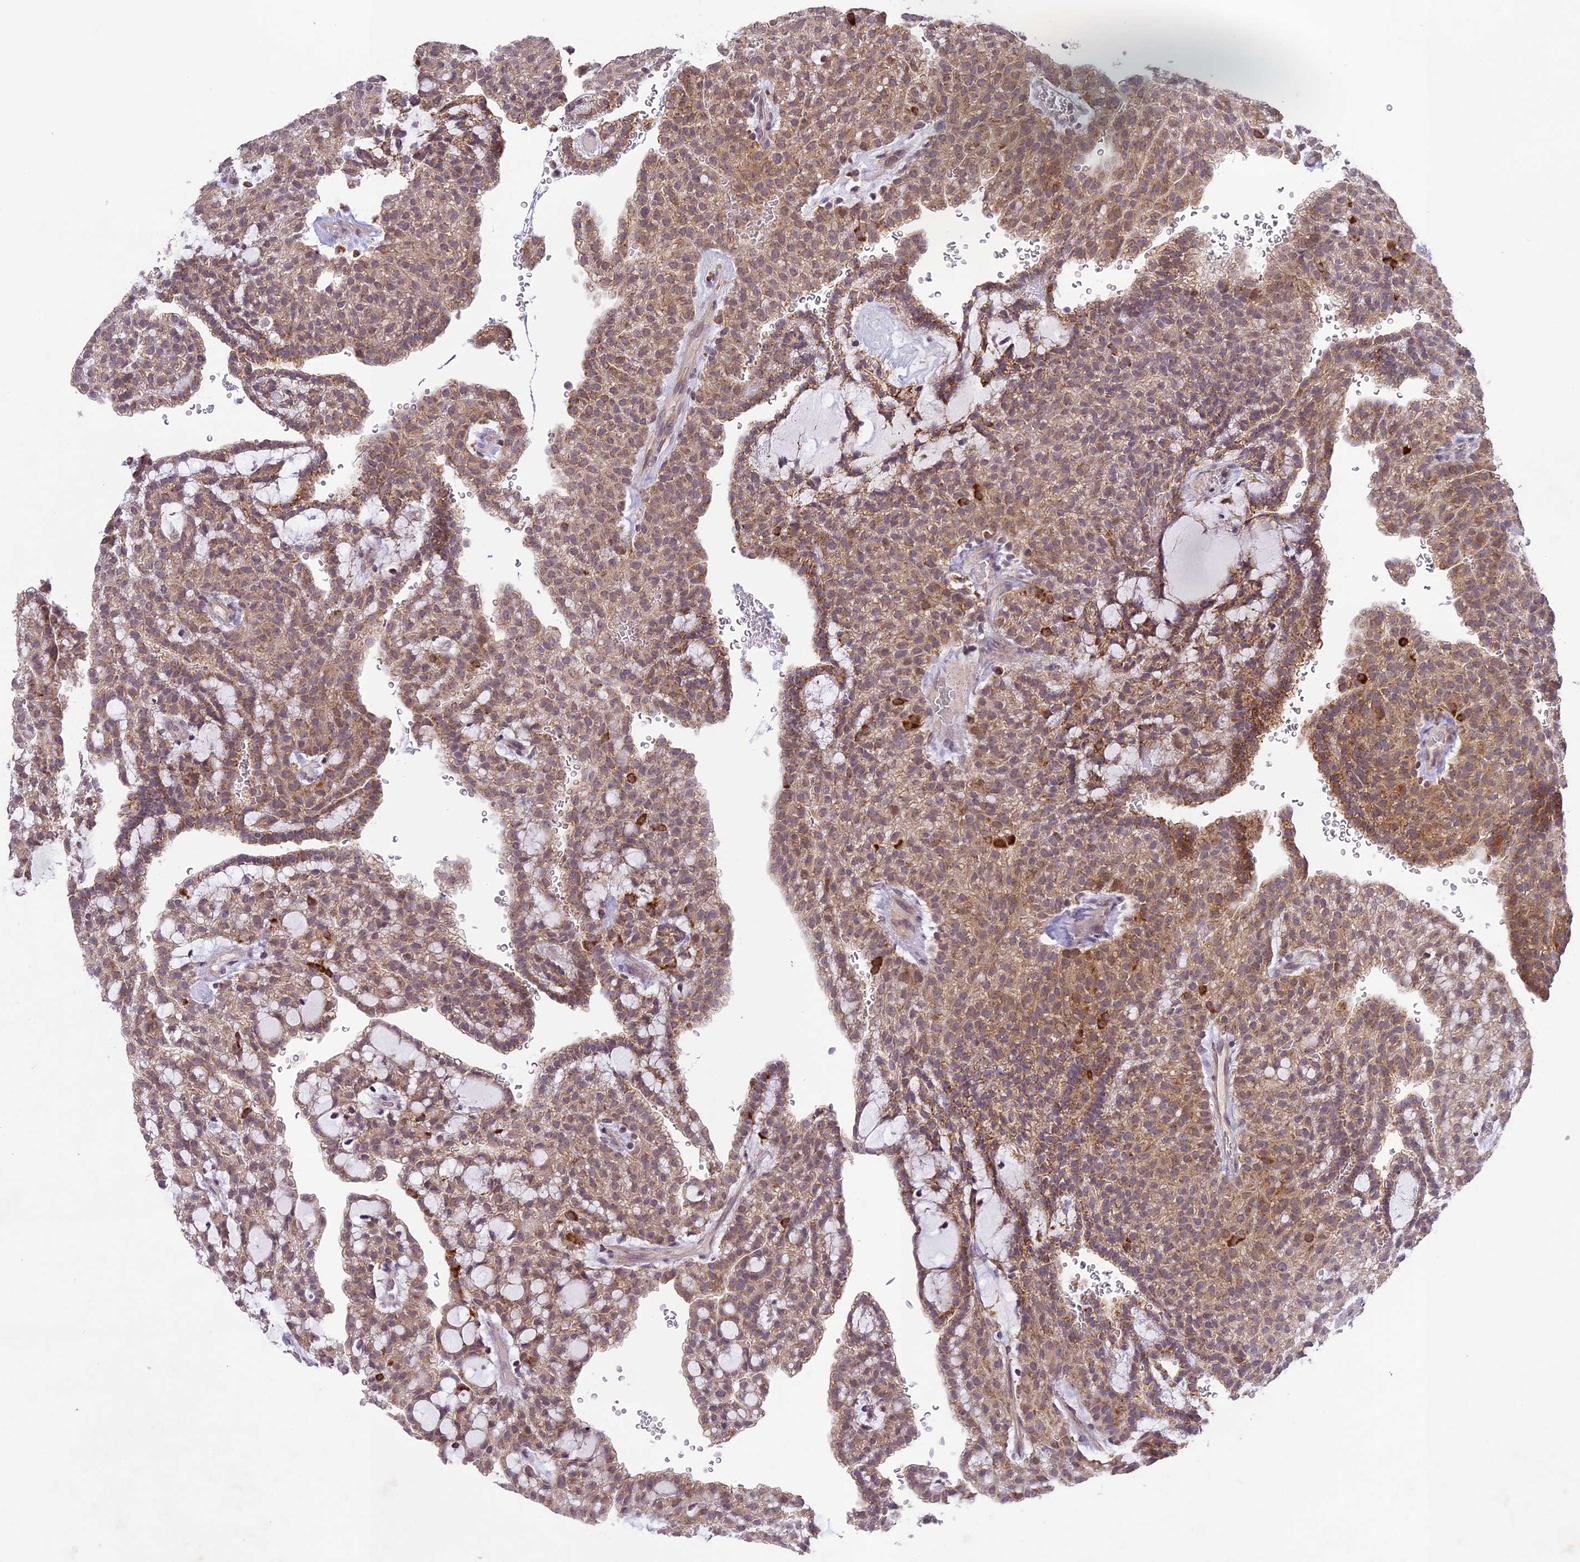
{"staining": {"intensity": "moderate", "quantity": "25%-75%", "location": "cytoplasmic/membranous"}, "tissue": "renal cancer", "cell_type": "Tumor cells", "image_type": "cancer", "snomed": [{"axis": "morphology", "description": "Adenocarcinoma, NOS"}, {"axis": "topography", "description": "Kidney"}], "caption": "Protein expression analysis of renal cancer (adenocarcinoma) shows moderate cytoplasmic/membranous expression in about 25%-75% of tumor cells. (DAB (3,3'-diaminobenzidine) IHC with brightfield microscopy, high magnification).", "gene": "ERG28", "patient": {"sex": "male", "age": 63}}